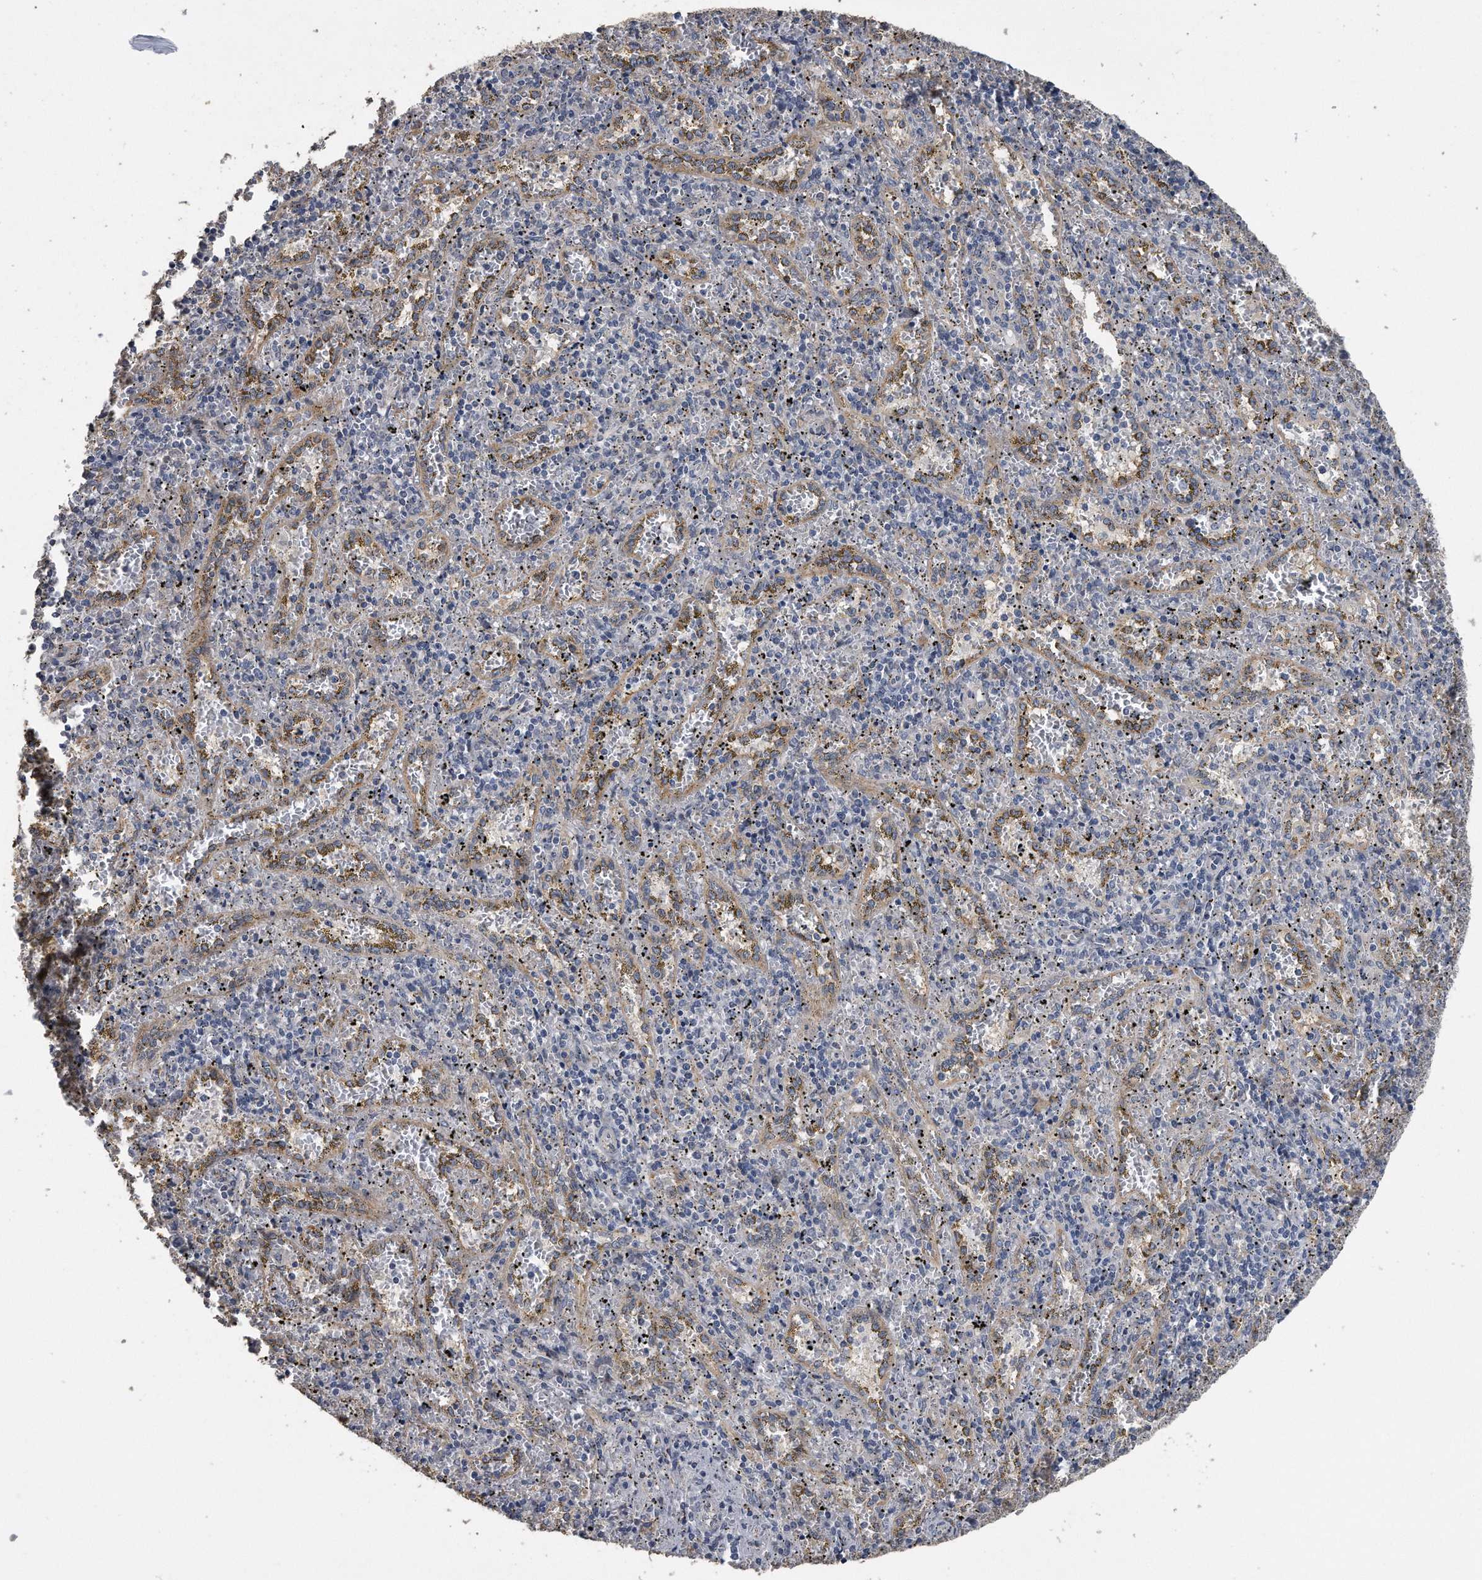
{"staining": {"intensity": "negative", "quantity": "none", "location": "none"}, "tissue": "spleen", "cell_type": "Cells in red pulp", "image_type": "normal", "snomed": [{"axis": "morphology", "description": "Normal tissue, NOS"}, {"axis": "topography", "description": "Spleen"}], "caption": "This is an IHC histopathology image of benign human spleen. There is no expression in cells in red pulp.", "gene": "PCLO", "patient": {"sex": "male", "age": 11}}